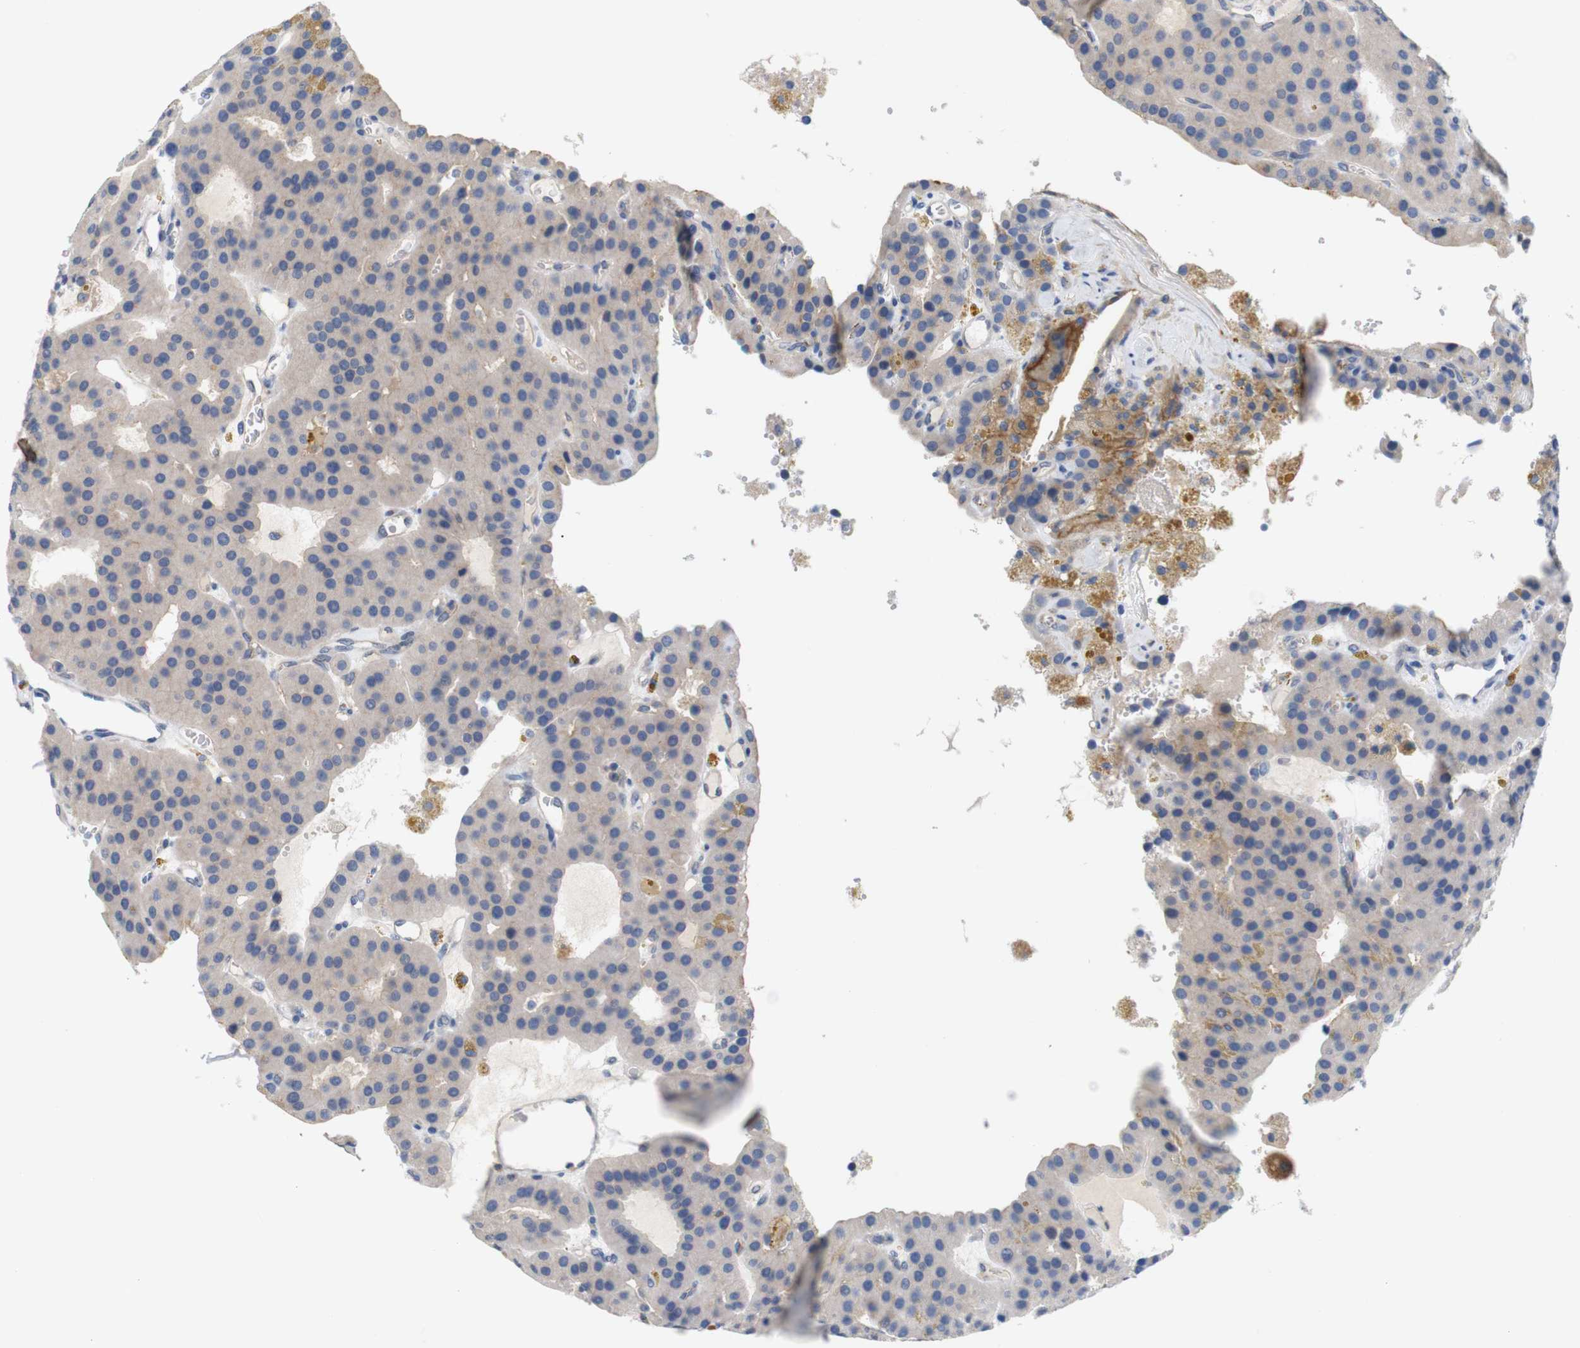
{"staining": {"intensity": "weak", "quantity": "25%-75%", "location": "cytoplasmic/membranous"}, "tissue": "parathyroid gland", "cell_type": "Glandular cells", "image_type": "normal", "snomed": [{"axis": "morphology", "description": "Normal tissue, NOS"}, {"axis": "morphology", "description": "Adenoma, NOS"}, {"axis": "topography", "description": "Parathyroid gland"}], "caption": "Protein staining exhibits weak cytoplasmic/membranous staining in about 25%-75% of glandular cells in normal parathyroid gland. The protein of interest is stained brown, and the nuclei are stained in blue (DAB (3,3'-diaminobenzidine) IHC with brightfield microscopy, high magnification).", "gene": "ITGA5", "patient": {"sex": "female", "age": 86}}